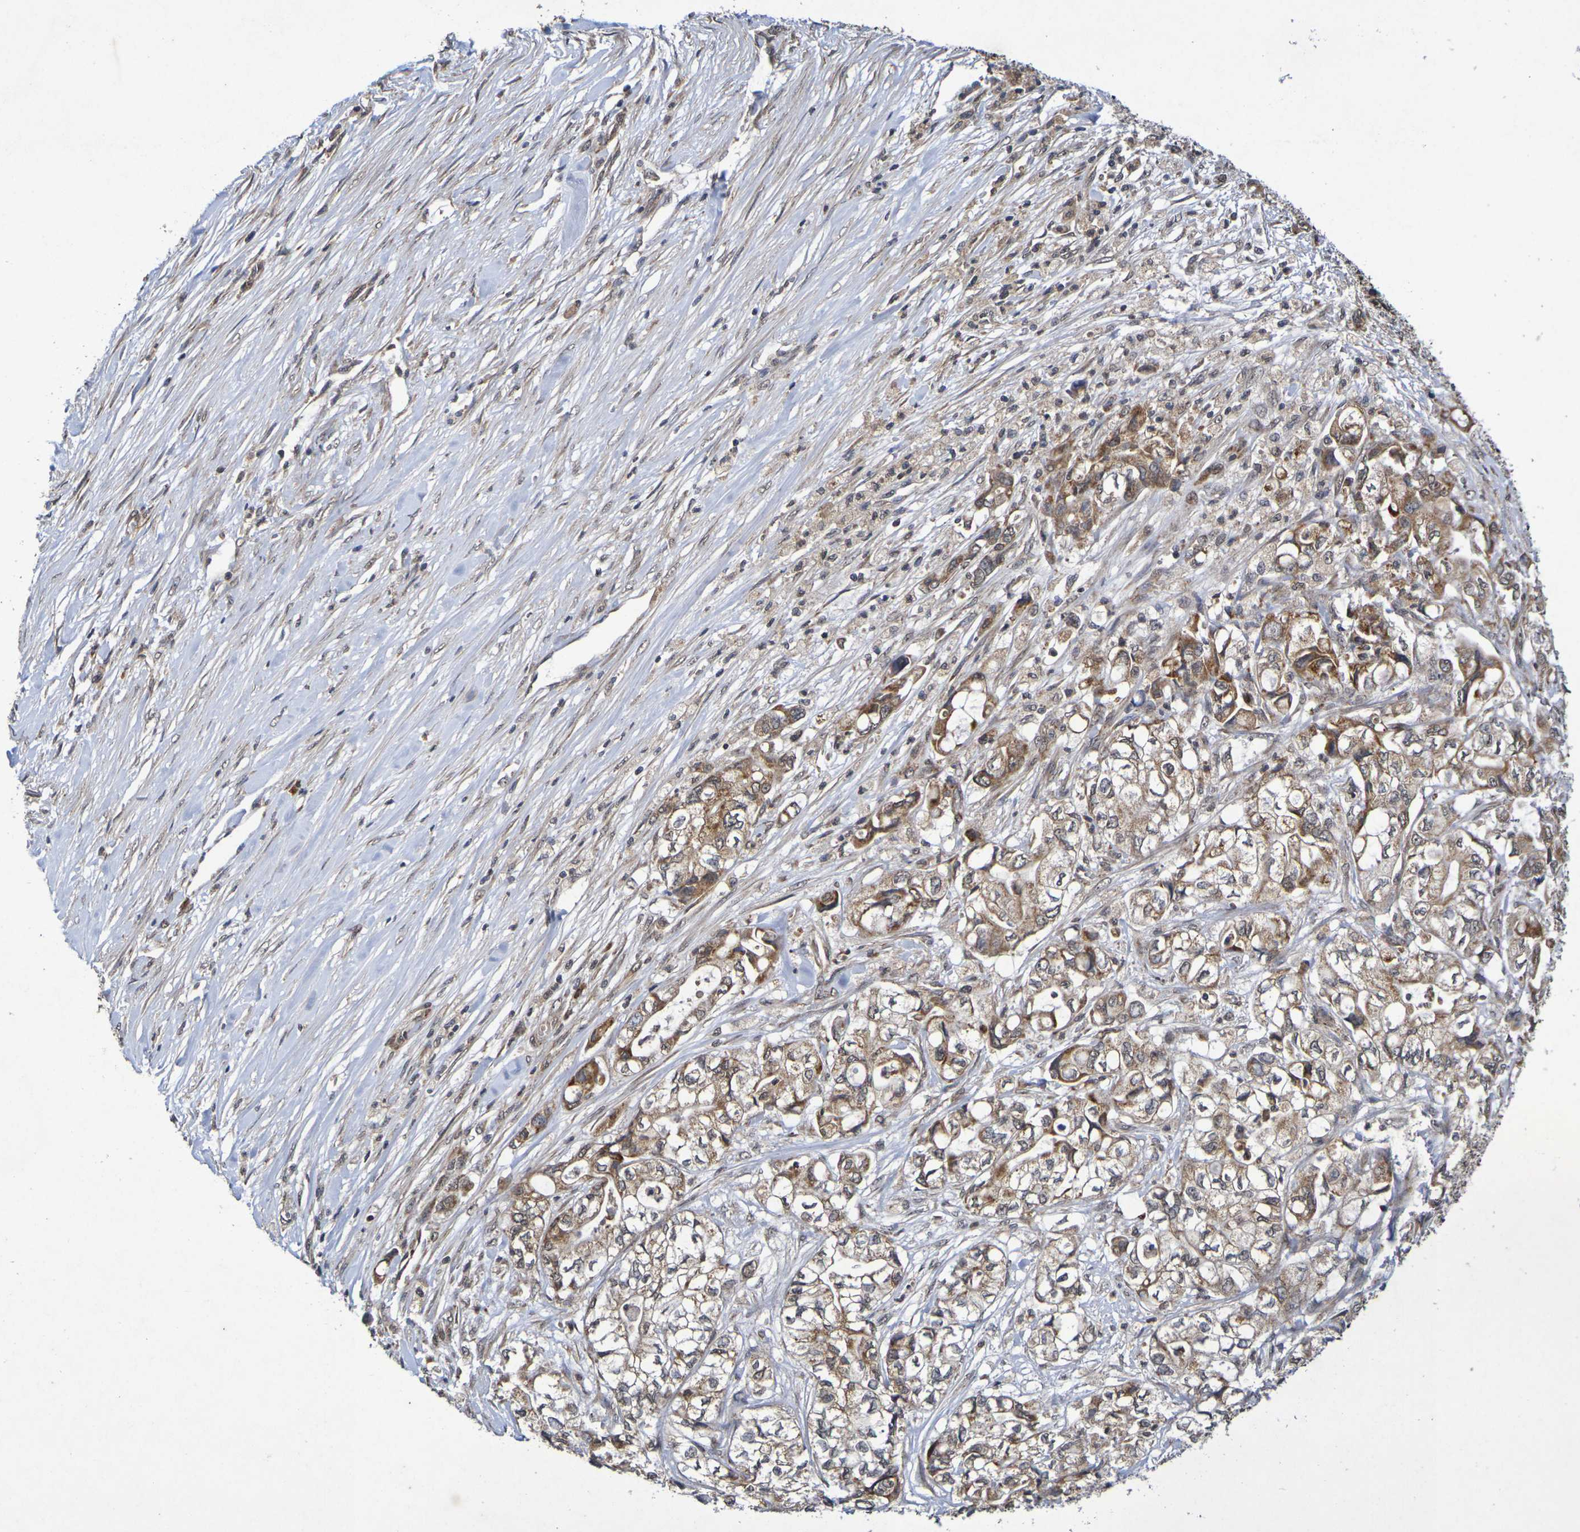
{"staining": {"intensity": "moderate", "quantity": ">75%", "location": "cytoplasmic/membranous"}, "tissue": "pancreatic cancer", "cell_type": "Tumor cells", "image_type": "cancer", "snomed": [{"axis": "morphology", "description": "Adenocarcinoma, NOS"}, {"axis": "topography", "description": "Pancreas"}], "caption": "An IHC image of tumor tissue is shown. Protein staining in brown shows moderate cytoplasmic/membranous positivity in pancreatic cancer (adenocarcinoma) within tumor cells.", "gene": "GUCY1A2", "patient": {"sex": "male", "age": 79}}